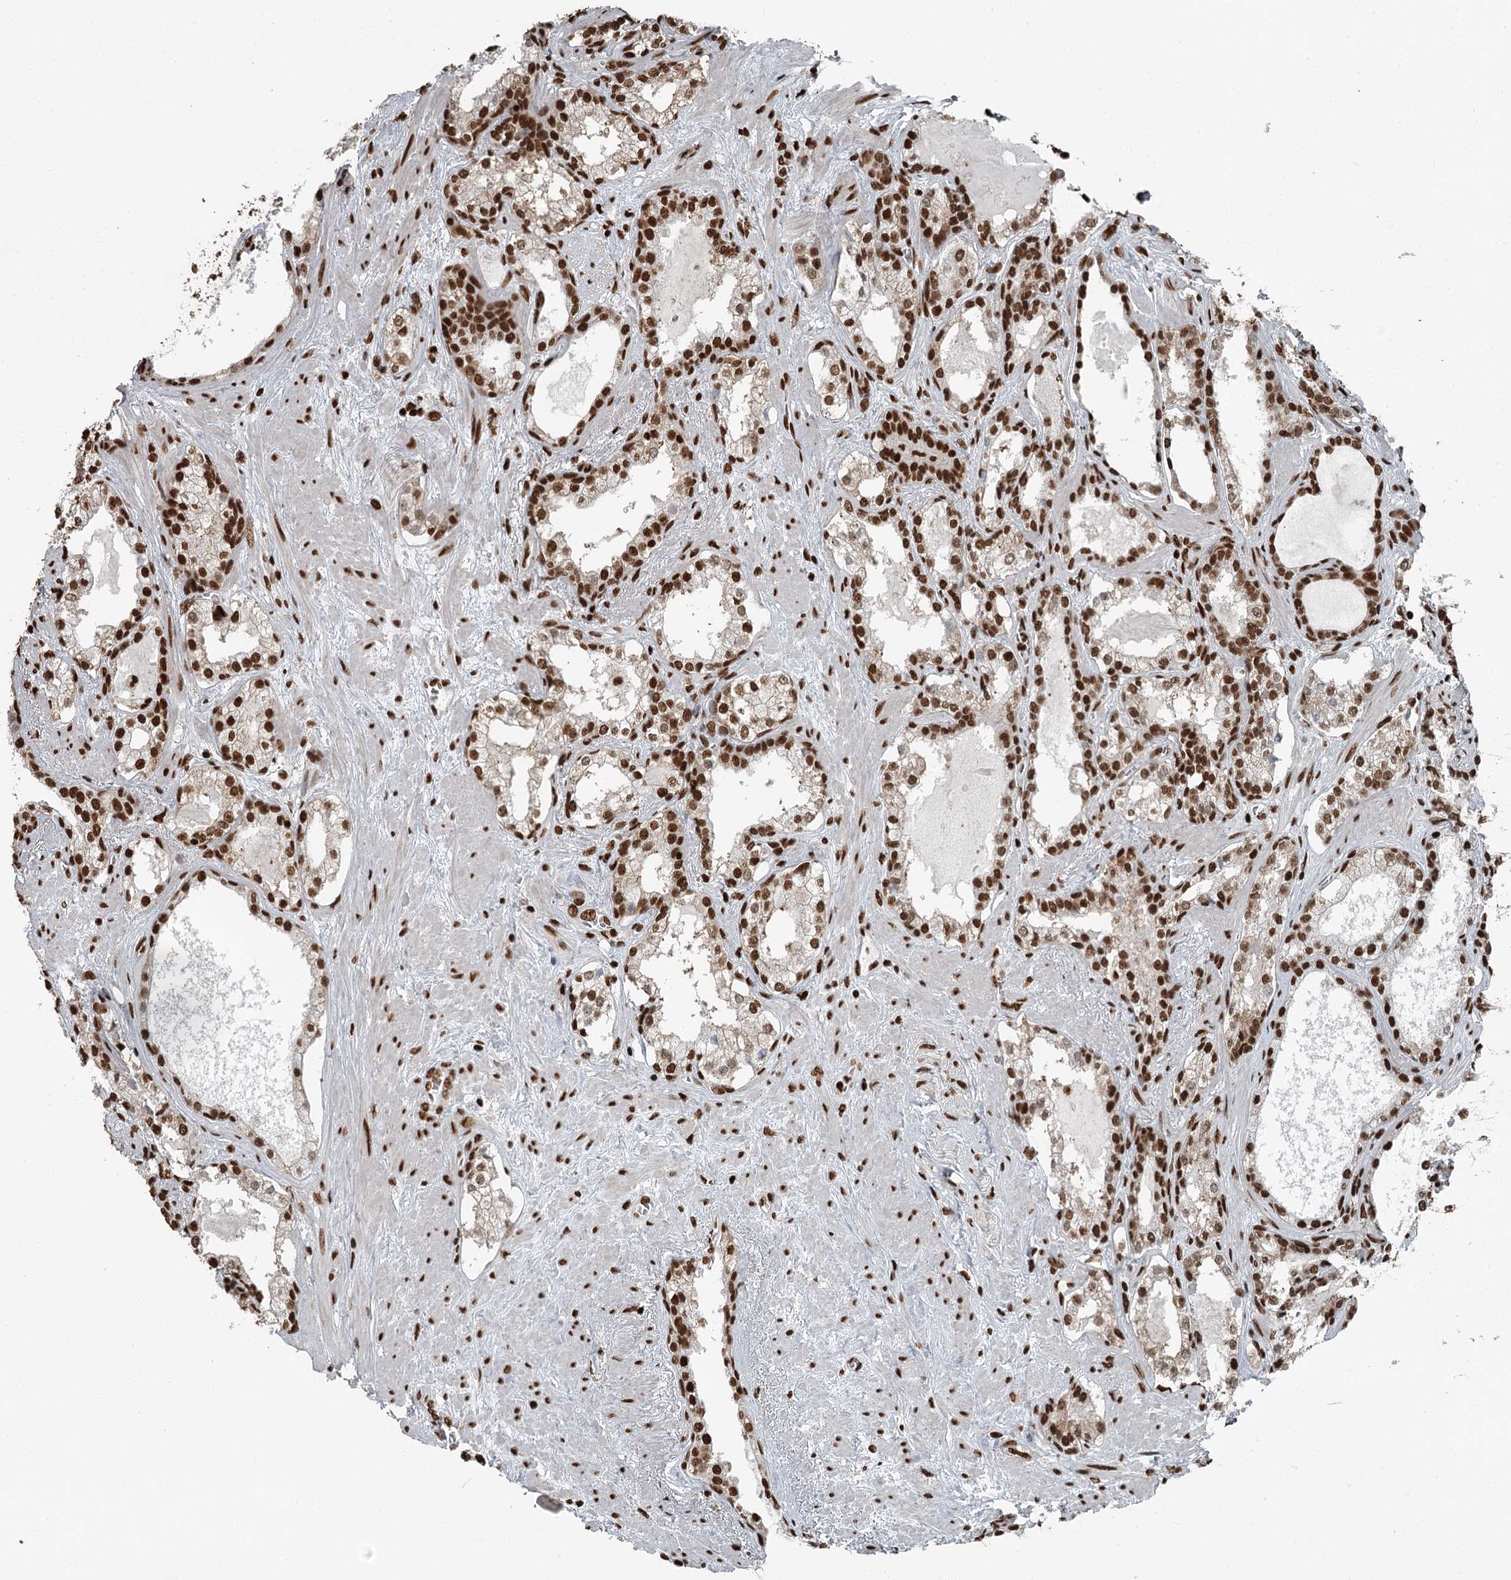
{"staining": {"intensity": "strong", "quantity": ">75%", "location": "nuclear"}, "tissue": "prostate cancer", "cell_type": "Tumor cells", "image_type": "cancer", "snomed": [{"axis": "morphology", "description": "Adenocarcinoma, High grade"}, {"axis": "topography", "description": "Prostate"}], "caption": "Immunohistochemistry photomicrograph of prostate high-grade adenocarcinoma stained for a protein (brown), which exhibits high levels of strong nuclear expression in approximately >75% of tumor cells.", "gene": "RBBP7", "patient": {"sex": "male", "age": 58}}